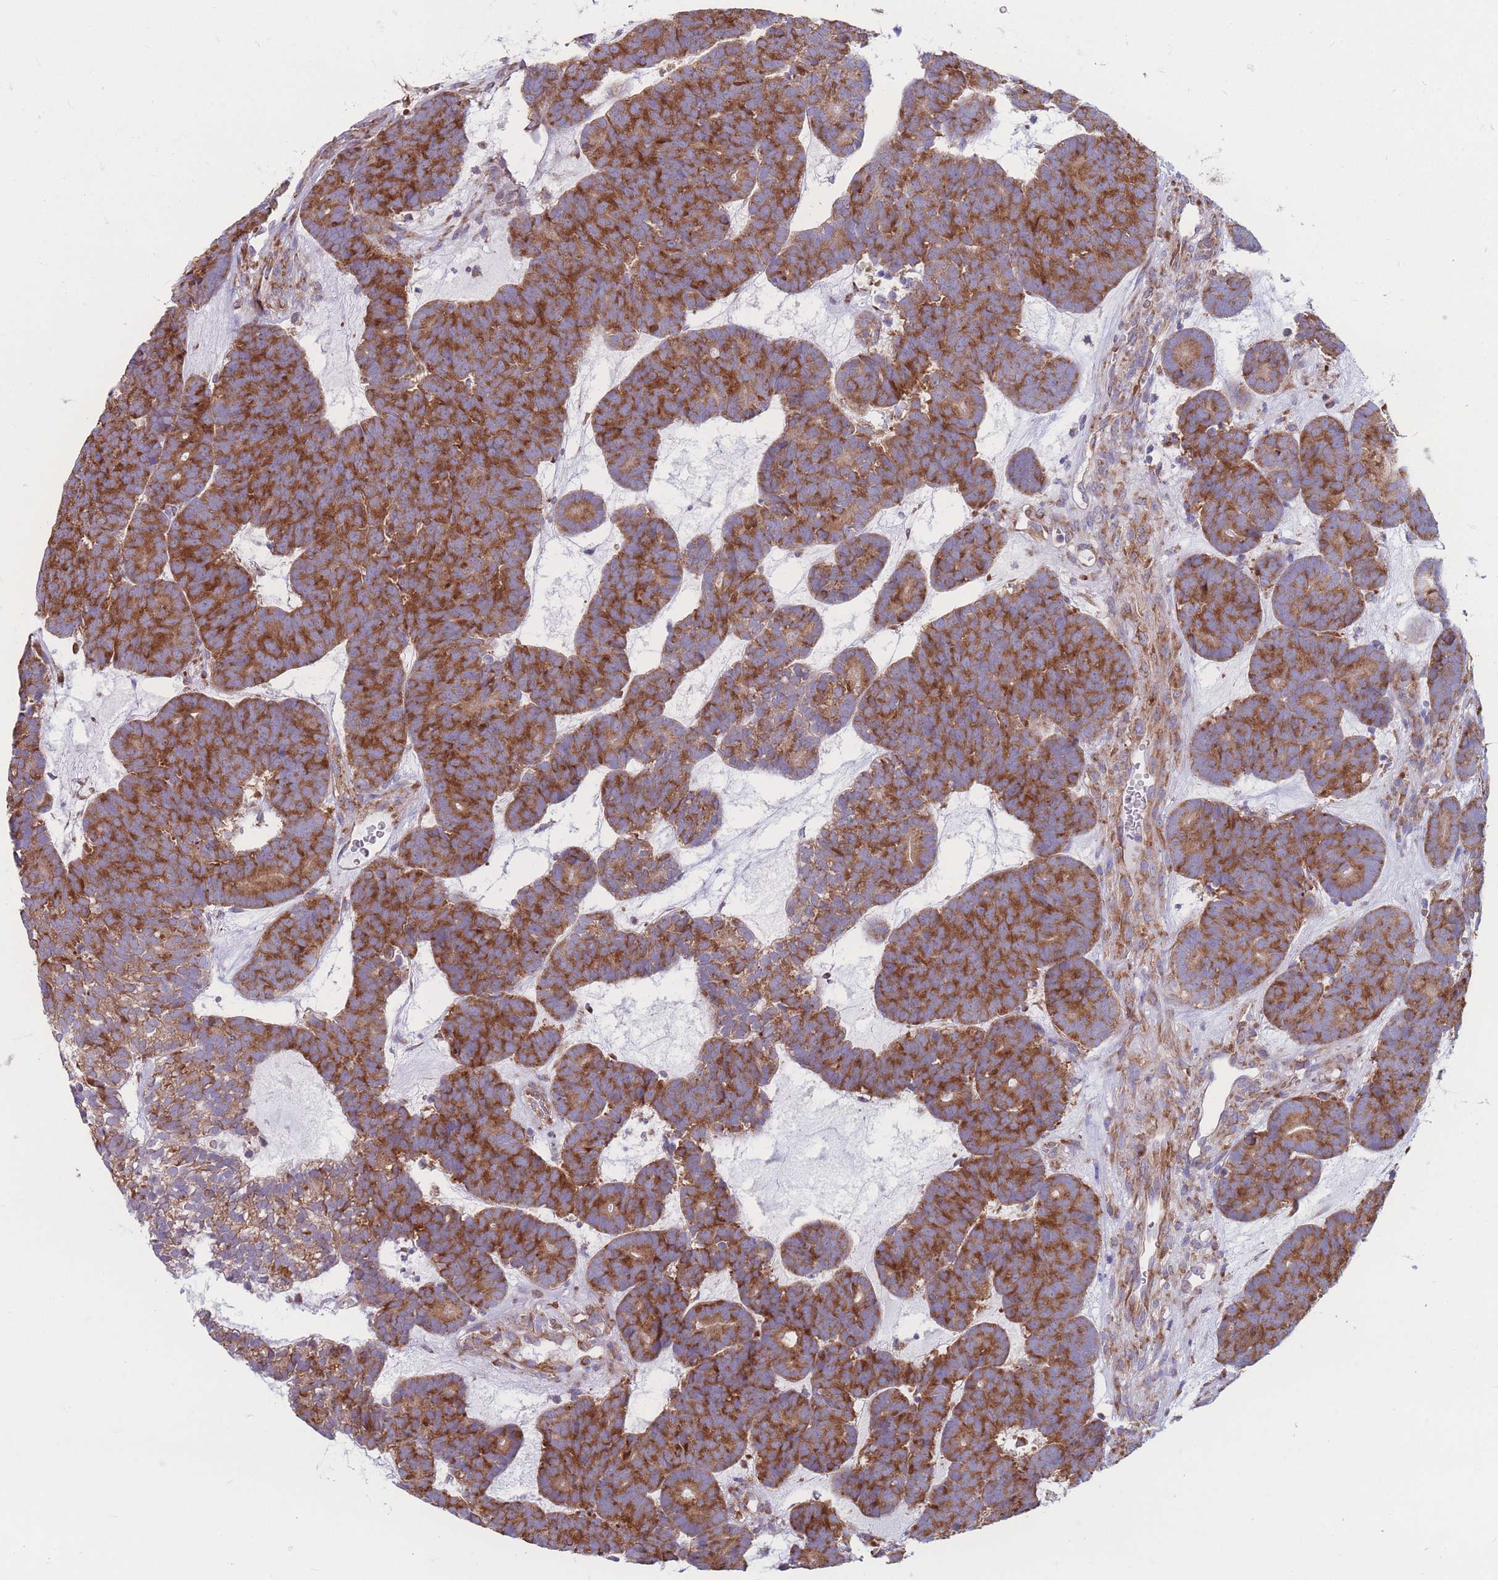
{"staining": {"intensity": "strong", "quantity": ">75%", "location": "cytoplasmic/membranous"}, "tissue": "head and neck cancer", "cell_type": "Tumor cells", "image_type": "cancer", "snomed": [{"axis": "morphology", "description": "Adenocarcinoma, NOS"}, {"axis": "topography", "description": "Head-Neck"}], "caption": "This is an image of immunohistochemistry staining of adenocarcinoma (head and neck), which shows strong staining in the cytoplasmic/membranous of tumor cells.", "gene": "RPL8", "patient": {"sex": "female", "age": 81}}